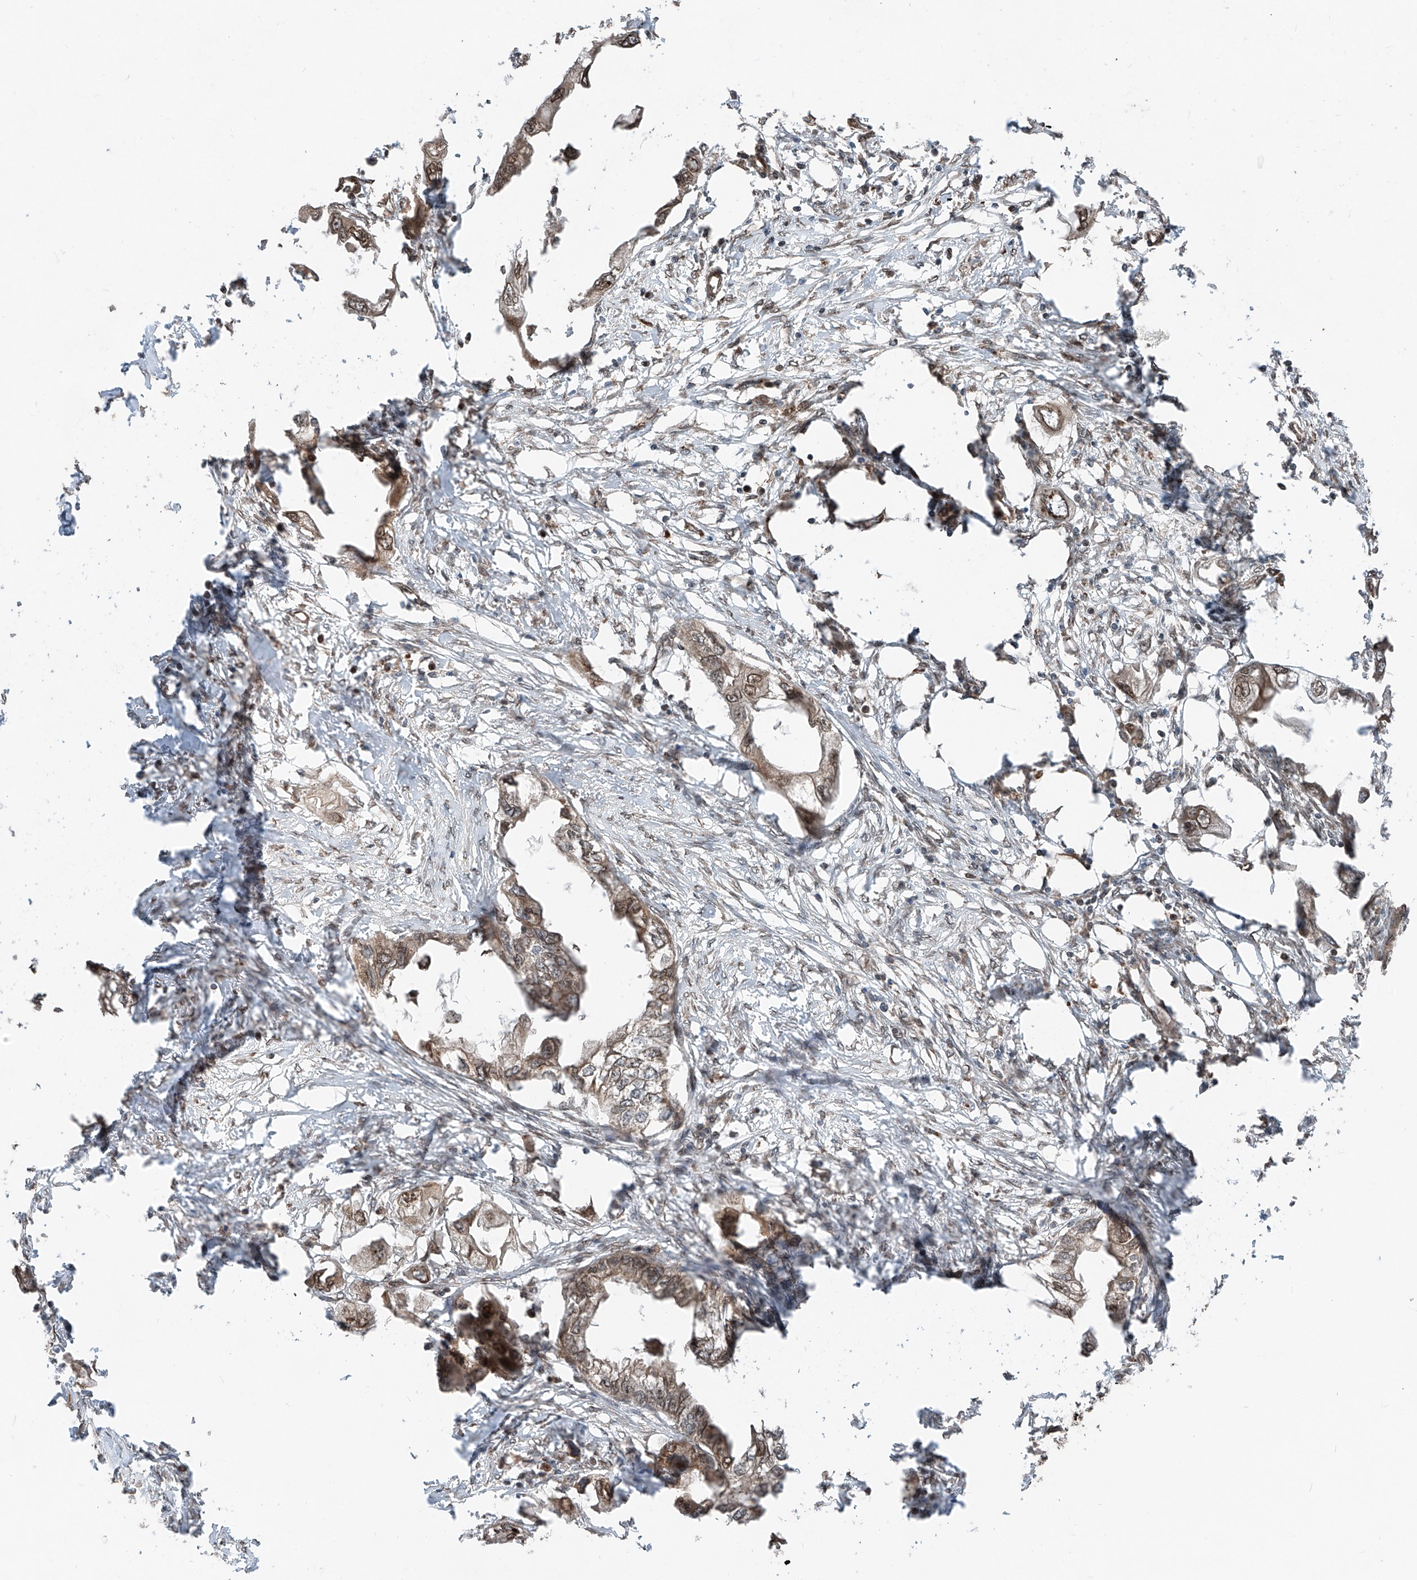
{"staining": {"intensity": "weak", "quantity": ">75%", "location": "cytoplasmic/membranous,nuclear"}, "tissue": "endometrial cancer", "cell_type": "Tumor cells", "image_type": "cancer", "snomed": [{"axis": "morphology", "description": "Adenocarcinoma, NOS"}, {"axis": "morphology", "description": "Adenocarcinoma, metastatic, NOS"}, {"axis": "topography", "description": "Adipose tissue"}, {"axis": "topography", "description": "Endometrium"}], "caption": "An IHC histopathology image of tumor tissue is shown. Protein staining in brown labels weak cytoplasmic/membranous and nuclear positivity in adenocarcinoma (endometrial) within tumor cells.", "gene": "CEP162", "patient": {"sex": "female", "age": 67}}